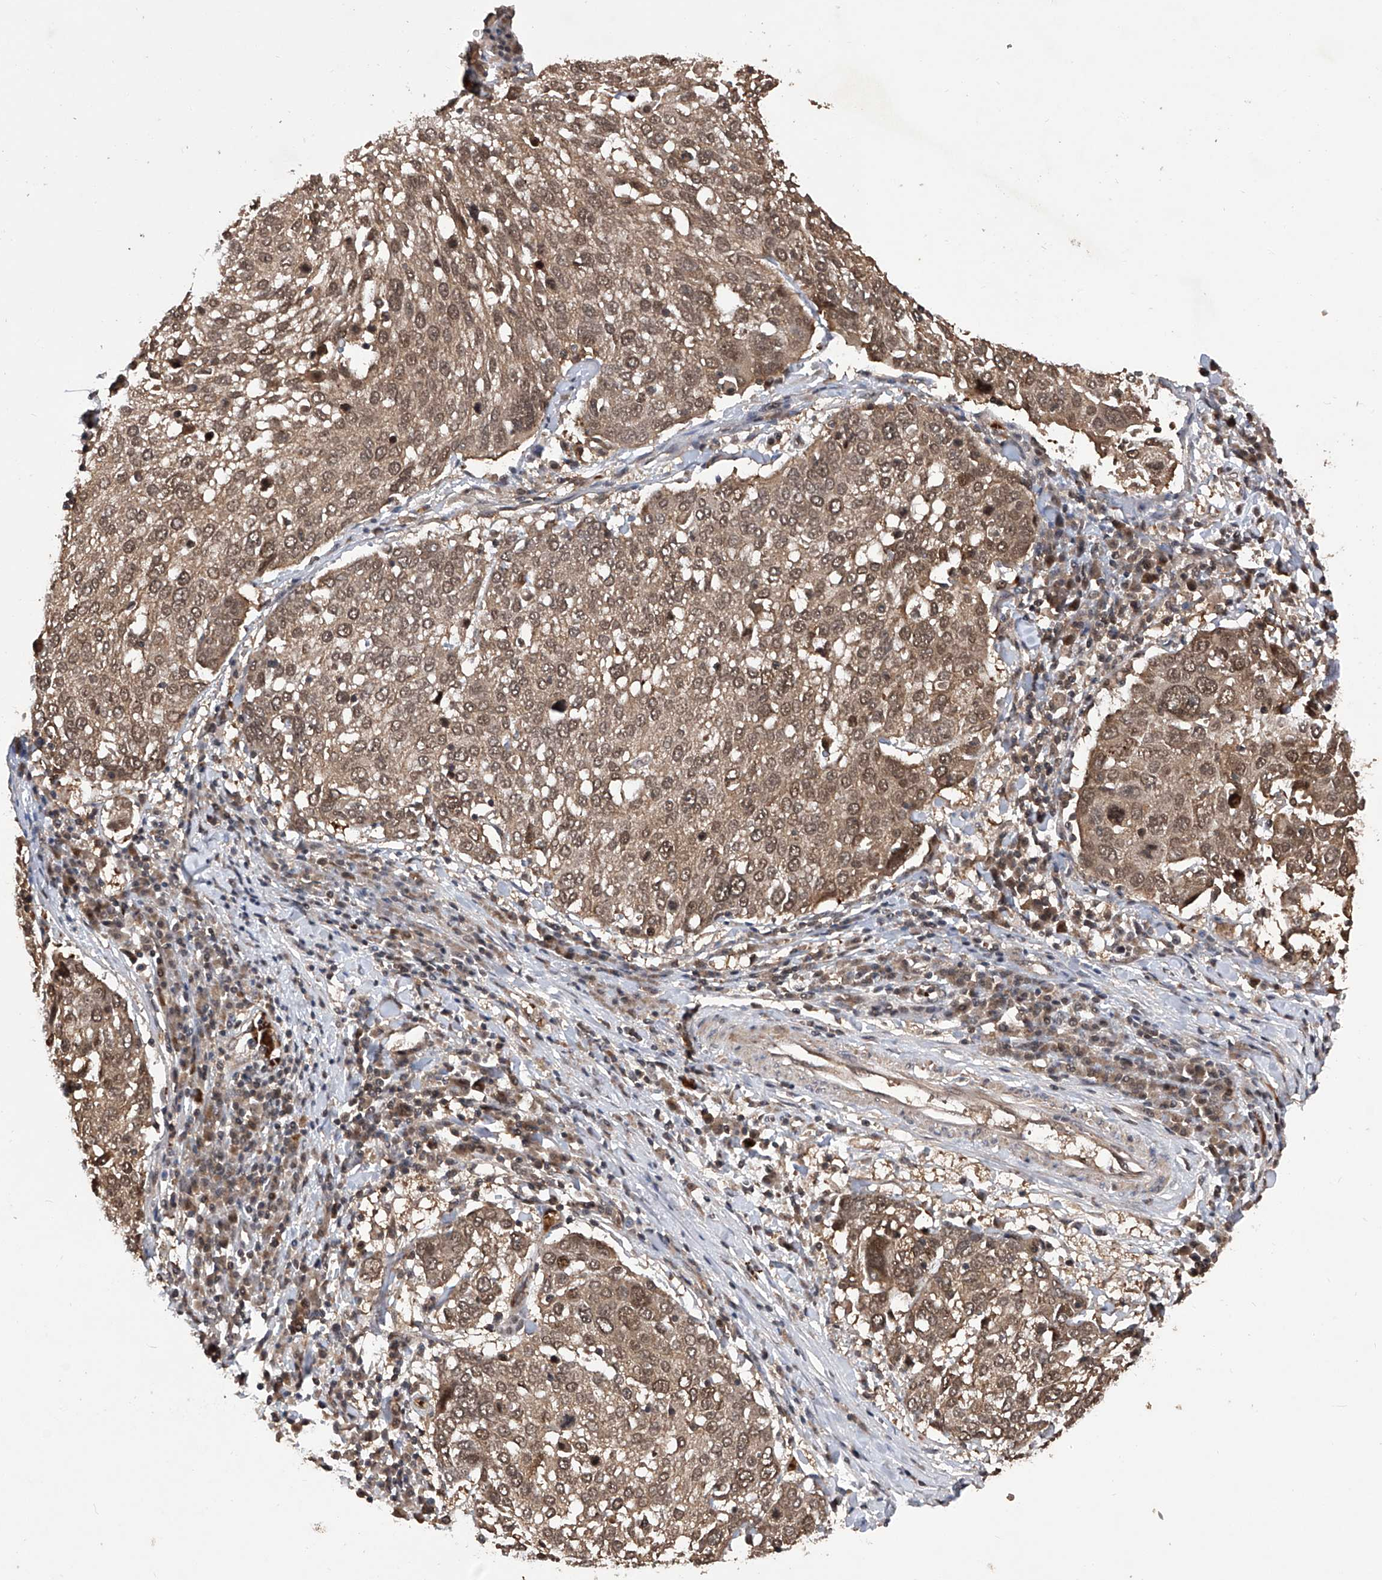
{"staining": {"intensity": "moderate", "quantity": ">75%", "location": "nuclear"}, "tissue": "lung cancer", "cell_type": "Tumor cells", "image_type": "cancer", "snomed": [{"axis": "morphology", "description": "Squamous cell carcinoma, NOS"}, {"axis": "topography", "description": "Lung"}], "caption": "Squamous cell carcinoma (lung) tissue exhibits moderate nuclear positivity in approximately >75% of tumor cells, visualized by immunohistochemistry. The staining was performed using DAB, with brown indicating positive protein expression. Nuclei are stained blue with hematoxylin.", "gene": "LYSMD4", "patient": {"sex": "male", "age": 65}}